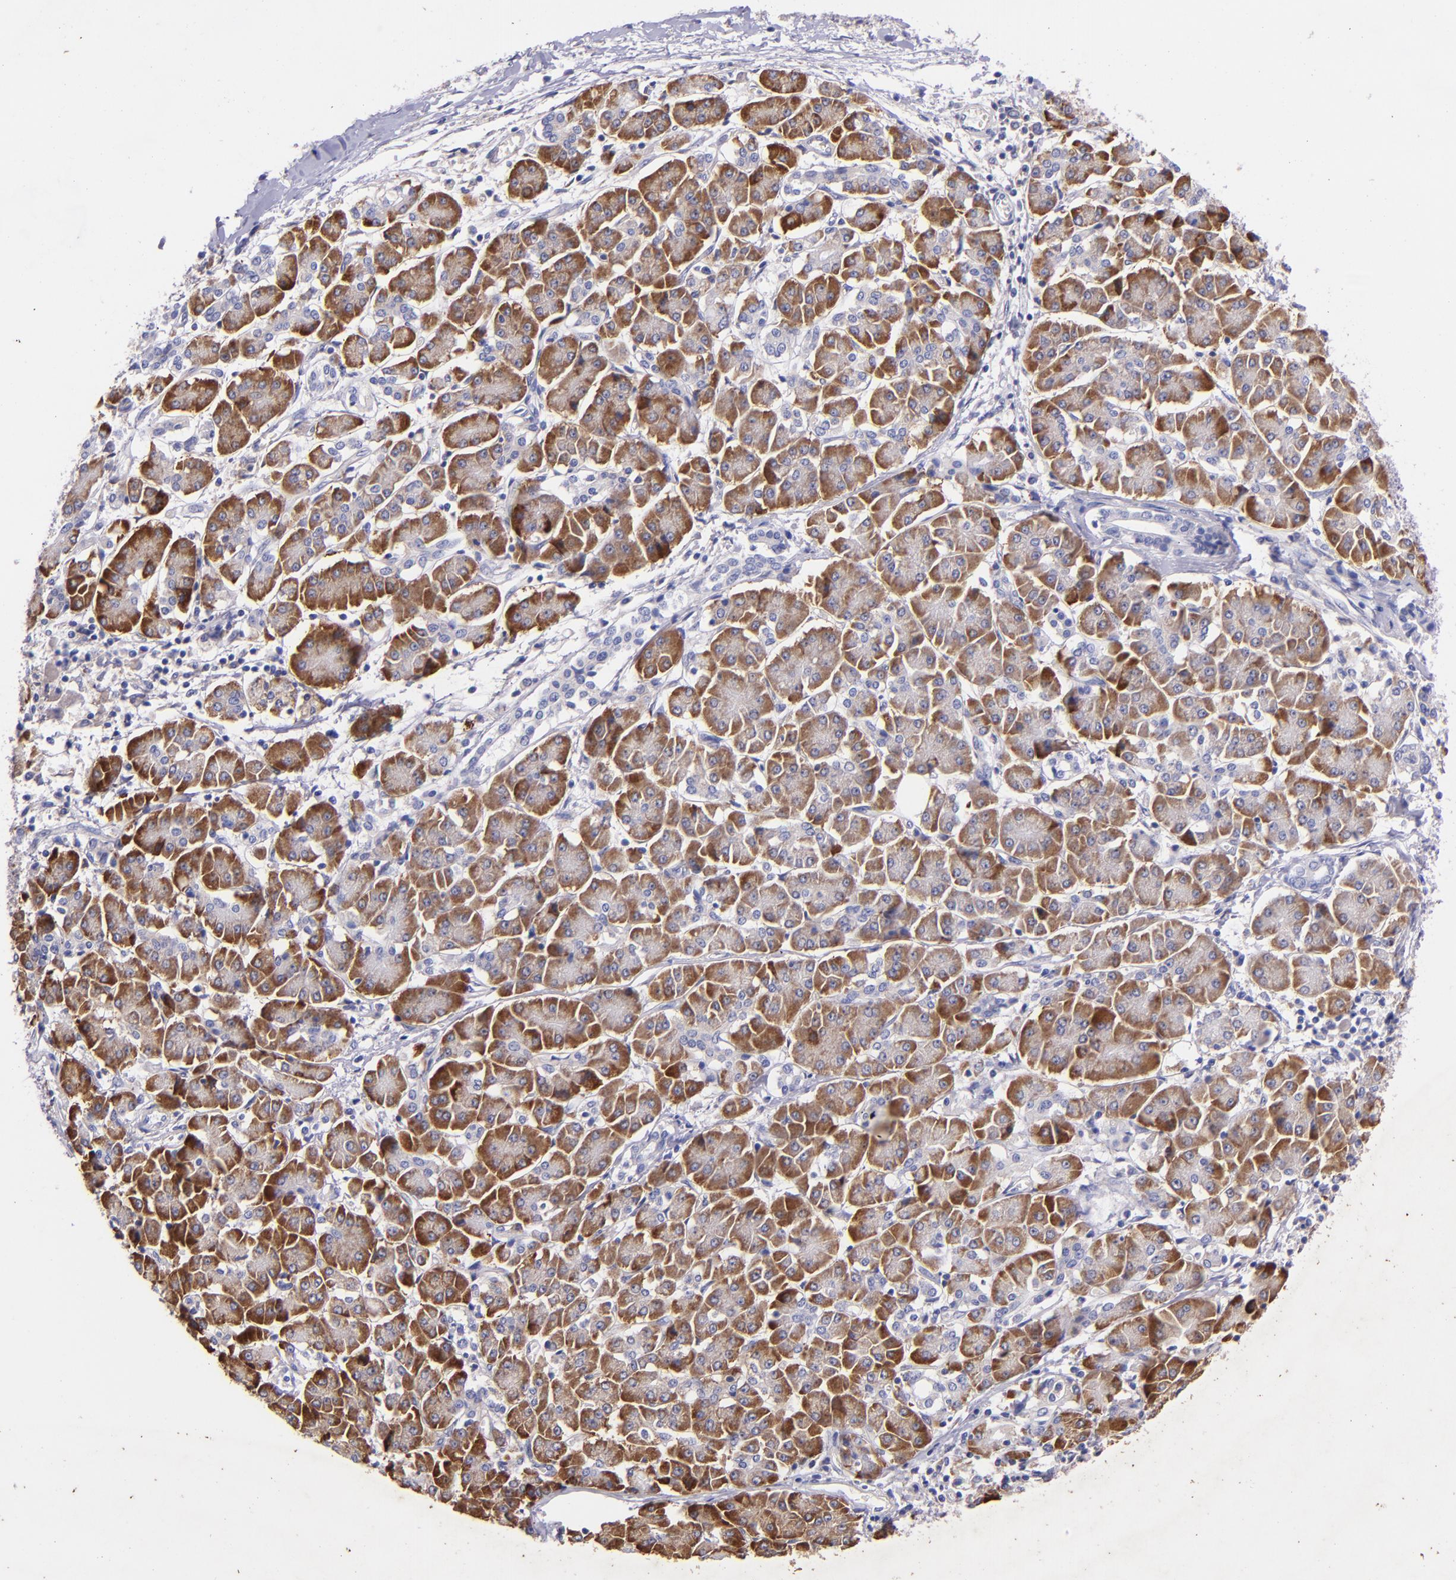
{"staining": {"intensity": "weak", "quantity": "25%-75%", "location": "cytoplasmic/membranous"}, "tissue": "pancreatic cancer", "cell_type": "Tumor cells", "image_type": "cancer", "snomed": [{"axis": "morphology", "description": "Adenocarcinoma, NOS"}, {"axis": "topography", "description": "Pancreas"}], "caption": "Pancreatic adenocarcinoma stained for a protein exhibits weak cytoplasmic/membranous positivity in tumor cells.", "gene": "RET", "patient": {"sex": "female", "age": 57}}